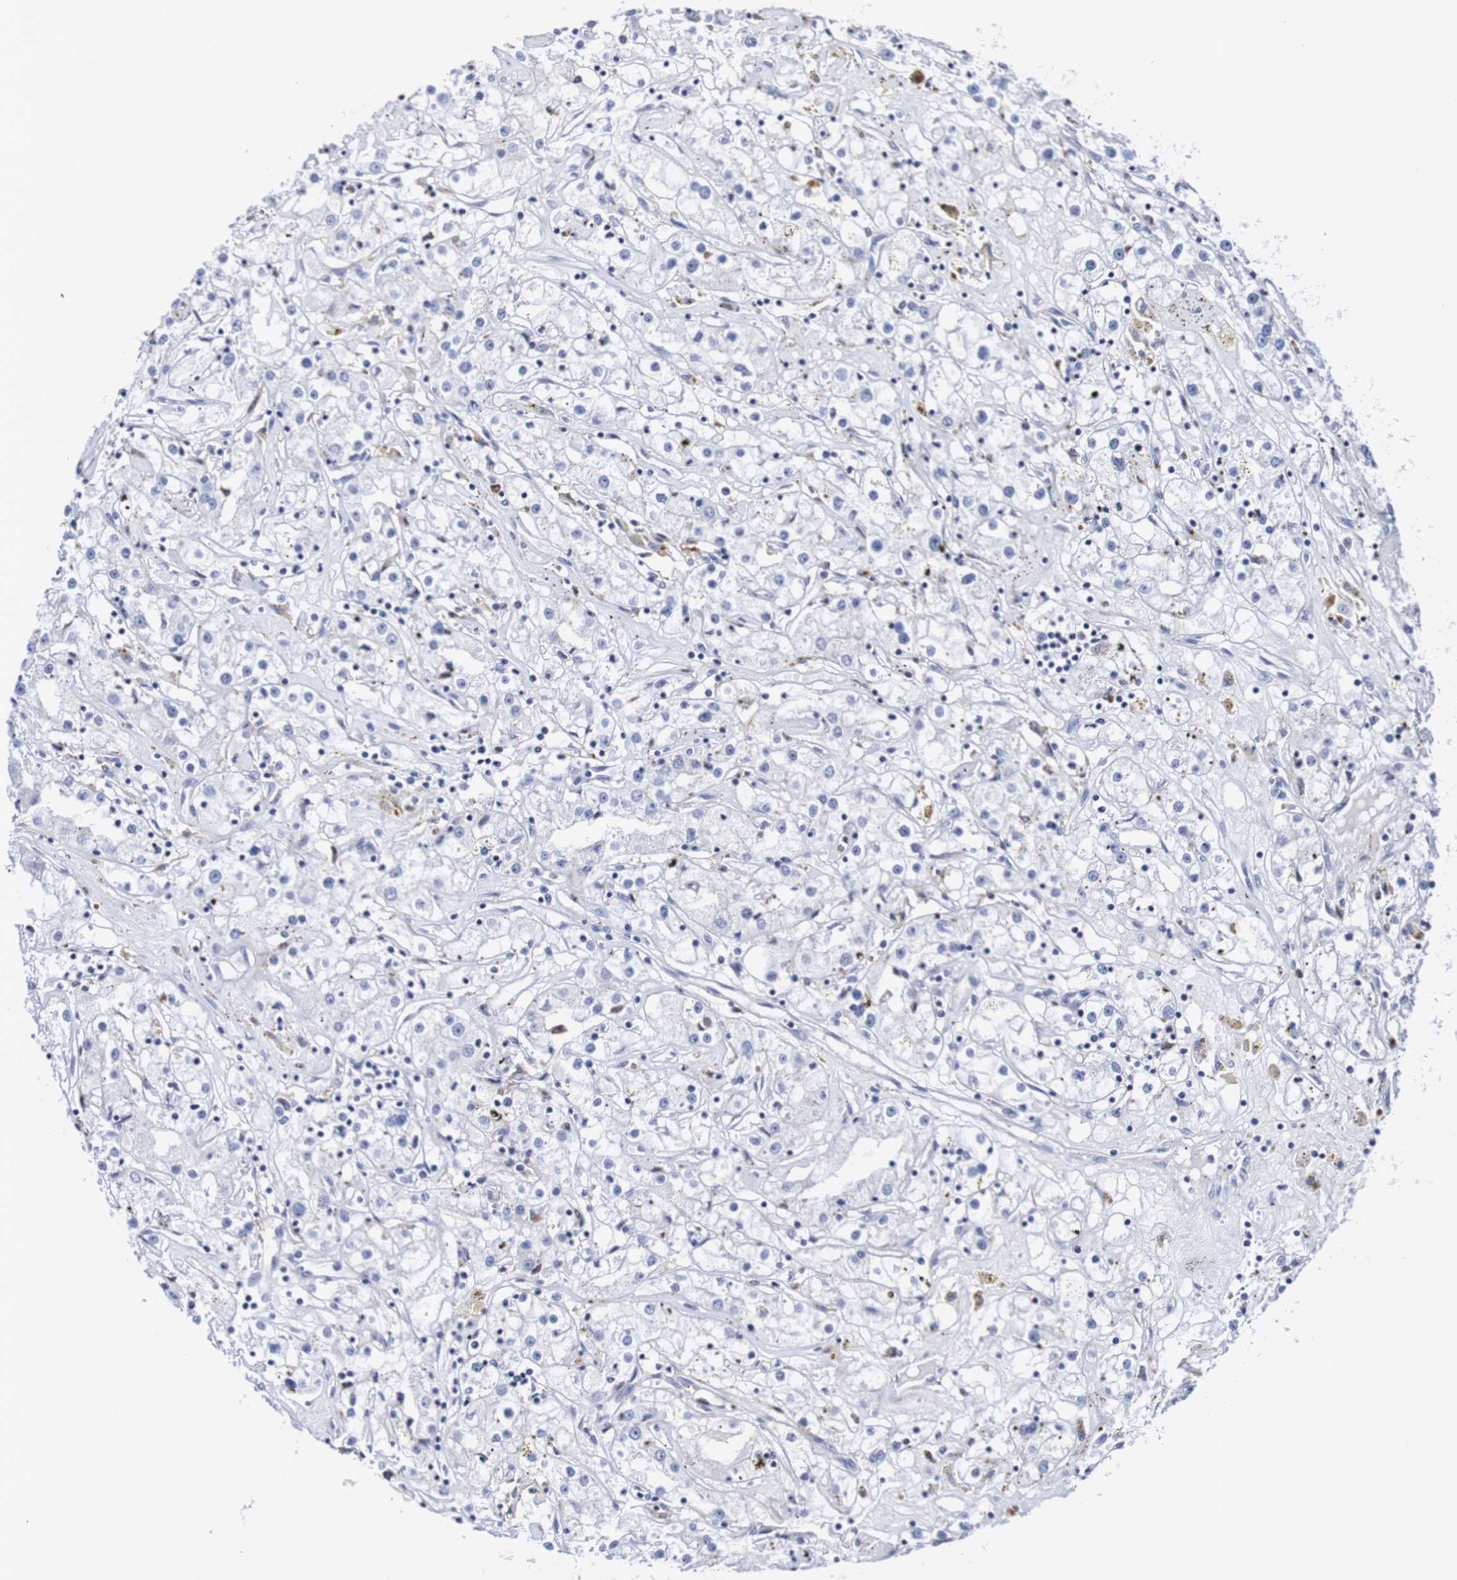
{"staining": {"intensity": "negative", "quantity": "none", "location": "none"}, "tissue": "renal cancer", "cell_type": "Tumor cells", "image_type": "cancer", "snomed": [{"axis": "morphology", "description": "Adenocarcinoma, NOS"}, {"axis": "topography", "description": "Kidney"}], "caption": "Renal adenocarcinoma stained for a protein using IHC displays no expression tumor cells.", "gene": "SEZ6", "patient": {"sex": "male", "age": 56}}